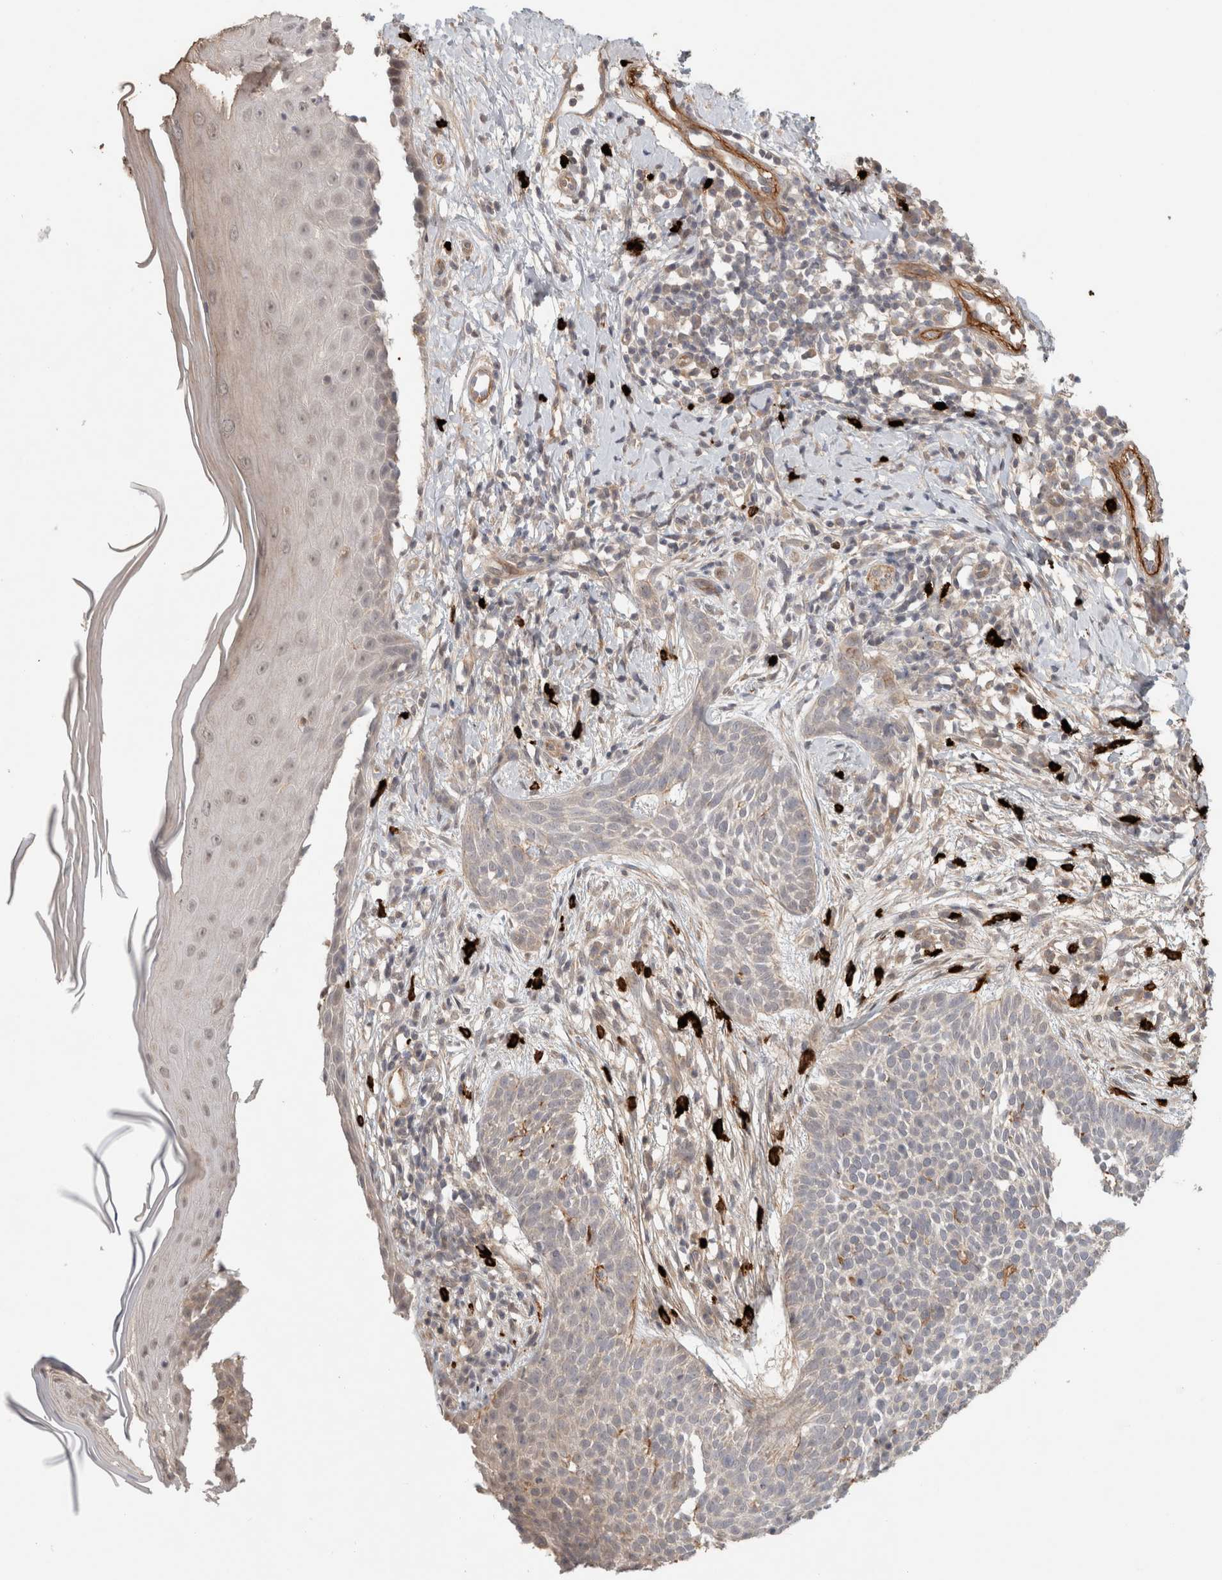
{"staining": {"intensity": "negative", "quantity": "none", "location": "none"}, "tissue": "skin cancer", "cell_type": "Tumor cells", "image_type": "cancer", "snomed": [{"axis": "morphology", "description": "Normal tissue, NOS"}, {"axis": "morphology", "description": "Basal cell carcinoma"}, {"axis": "topography", "description": "Skin"}], "caption": "Photomicrograph shows no significant protein expression in tumor cells of basal cell carcinoma (skin). The staining is performed using DAB (3,3'-diaminobenzidine) brown chromogen with nuclei counter-stained in using hematoxylin.", "gene": "HSPG2", "patient": {"sex": "male", "age": 67}}